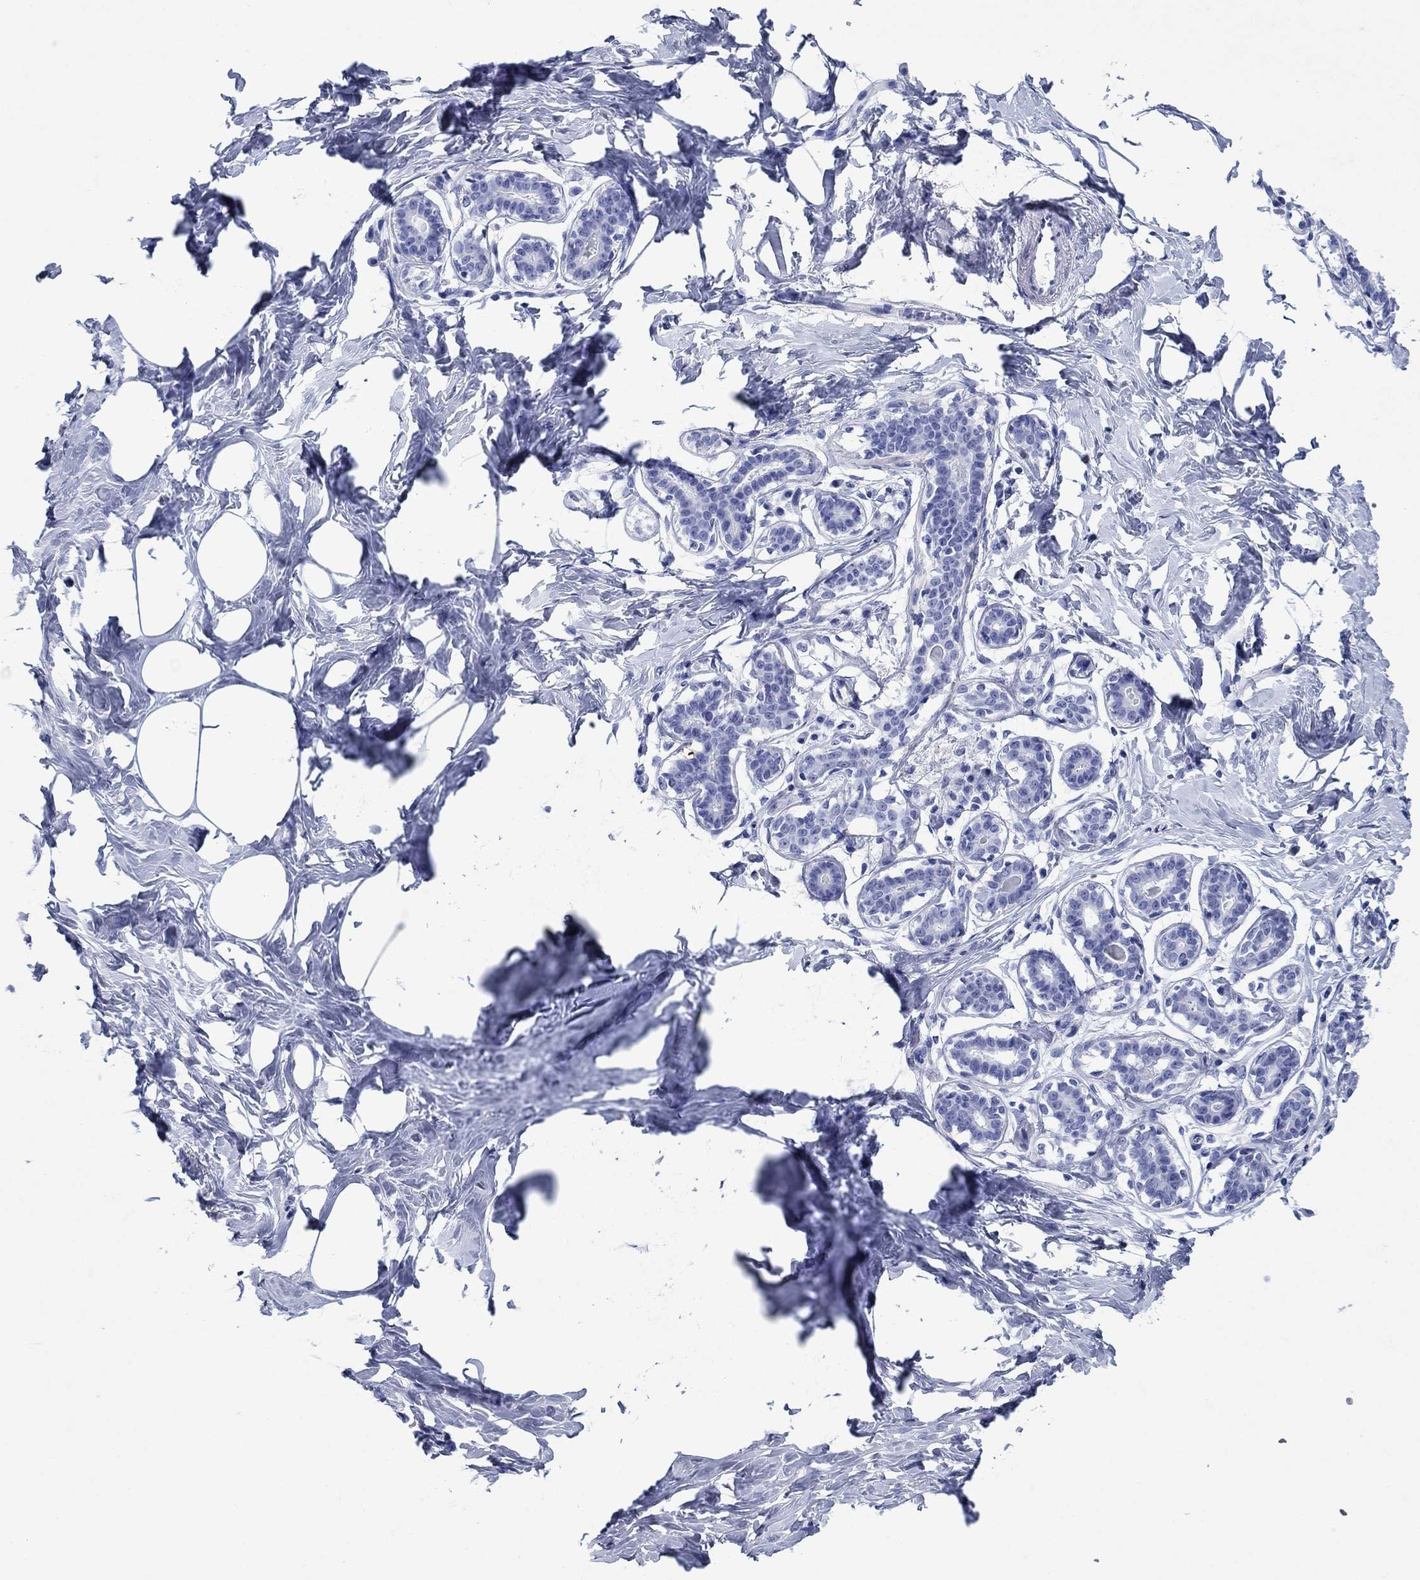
{"staining": {"intensity": "negative", "quantity": "none", "location": "none"}, "tissue": "breast", "cell_type": "Adipocytes", "image_type": "normal", "snomed": [{"axis": "morphology", "description": "Normal tissue, NOS"}, {"axis": "morphology", "description": "Lobular carcinoma, in situ"}, {"axis": "topography", "description": "Breast"}], "caption": "This is a image of IHC staining of benign breast, which shows no positivity in adipocytes.", "gene": "AZU1", "patient": {"sex": "female", "age": 35}}